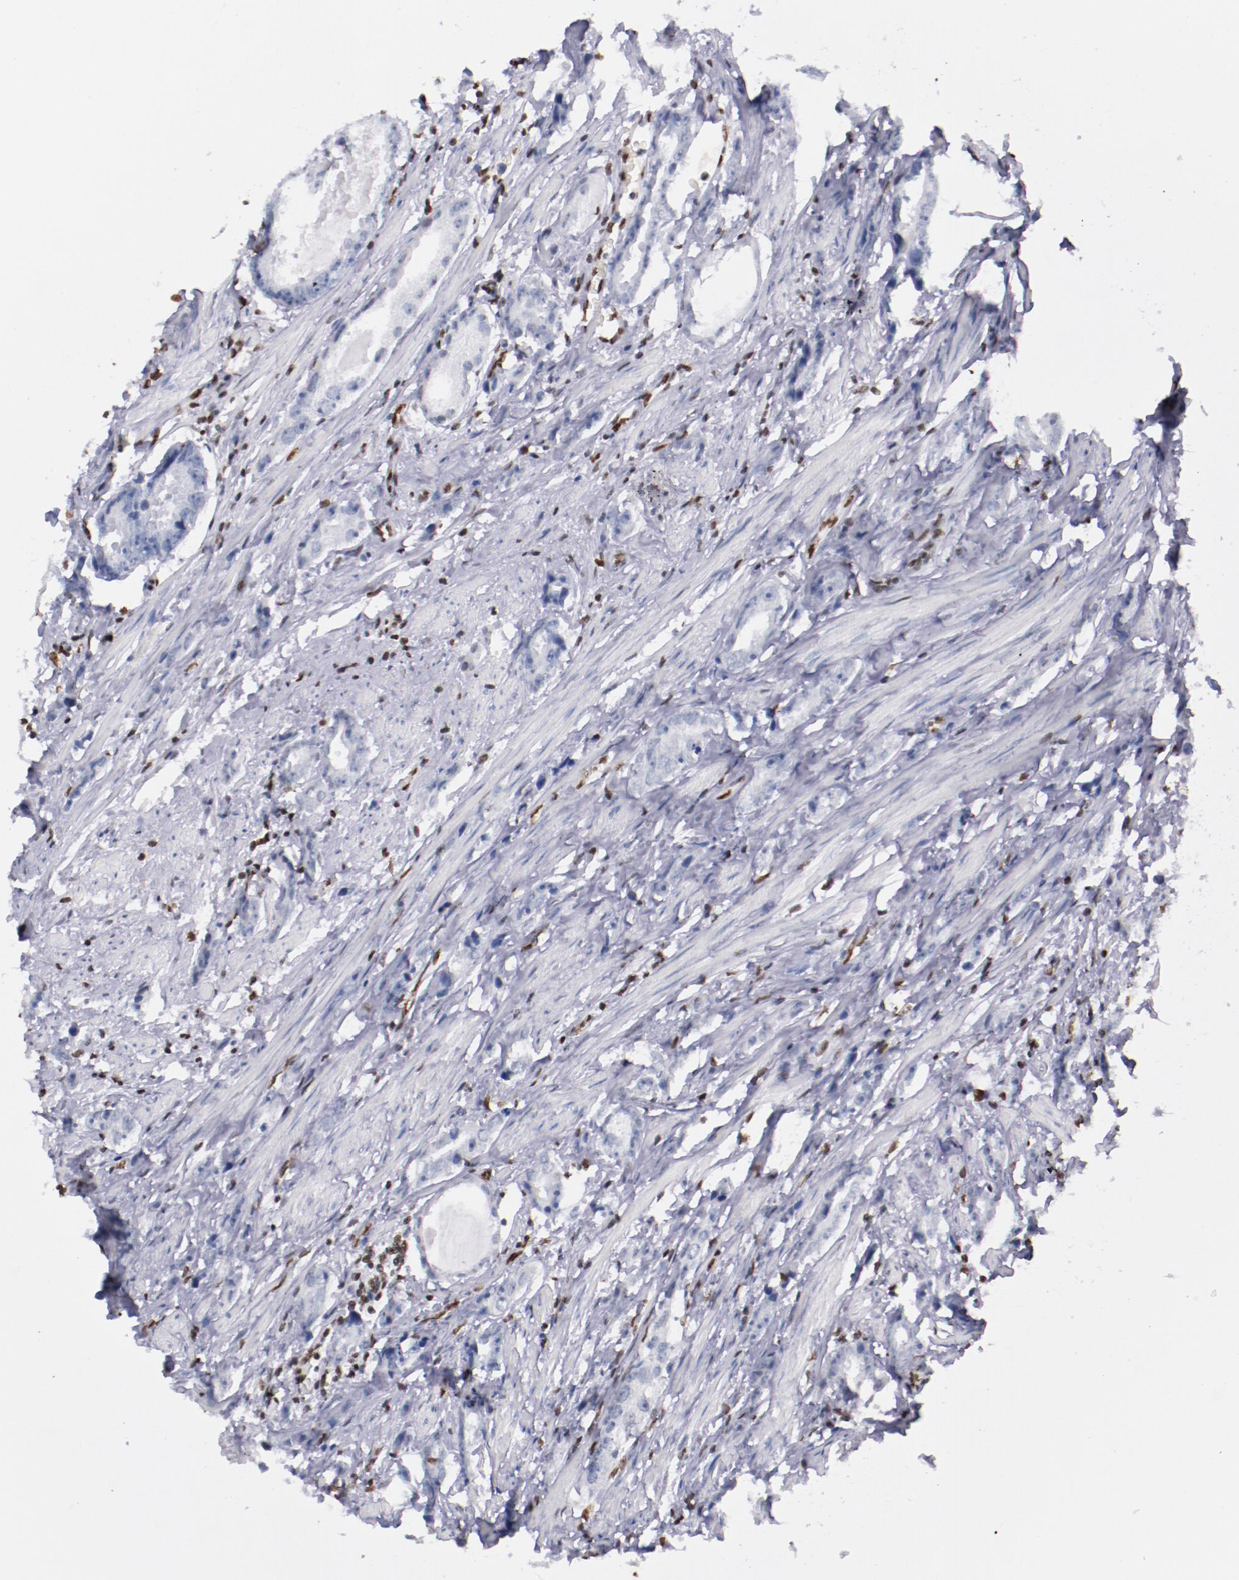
{"staining": {"intensity": "negative", "quantity": "none", "location": "none"}, "tissue": "prostate cancer", "cell_type": "Tumor cells", "image_type": "cancer", "snomed": [{"axis": "morphology", "description": "Adenocarcinoma, Medium grade"}, {"axis": "topography", "description": "Prostate"}], "caption": "This is an IHC image of prostate medium-grade adenocarcinoma. There is no staining in tumor cells.", "gene": "IFI16", "patient": {"sex": "male", "age": 53}}